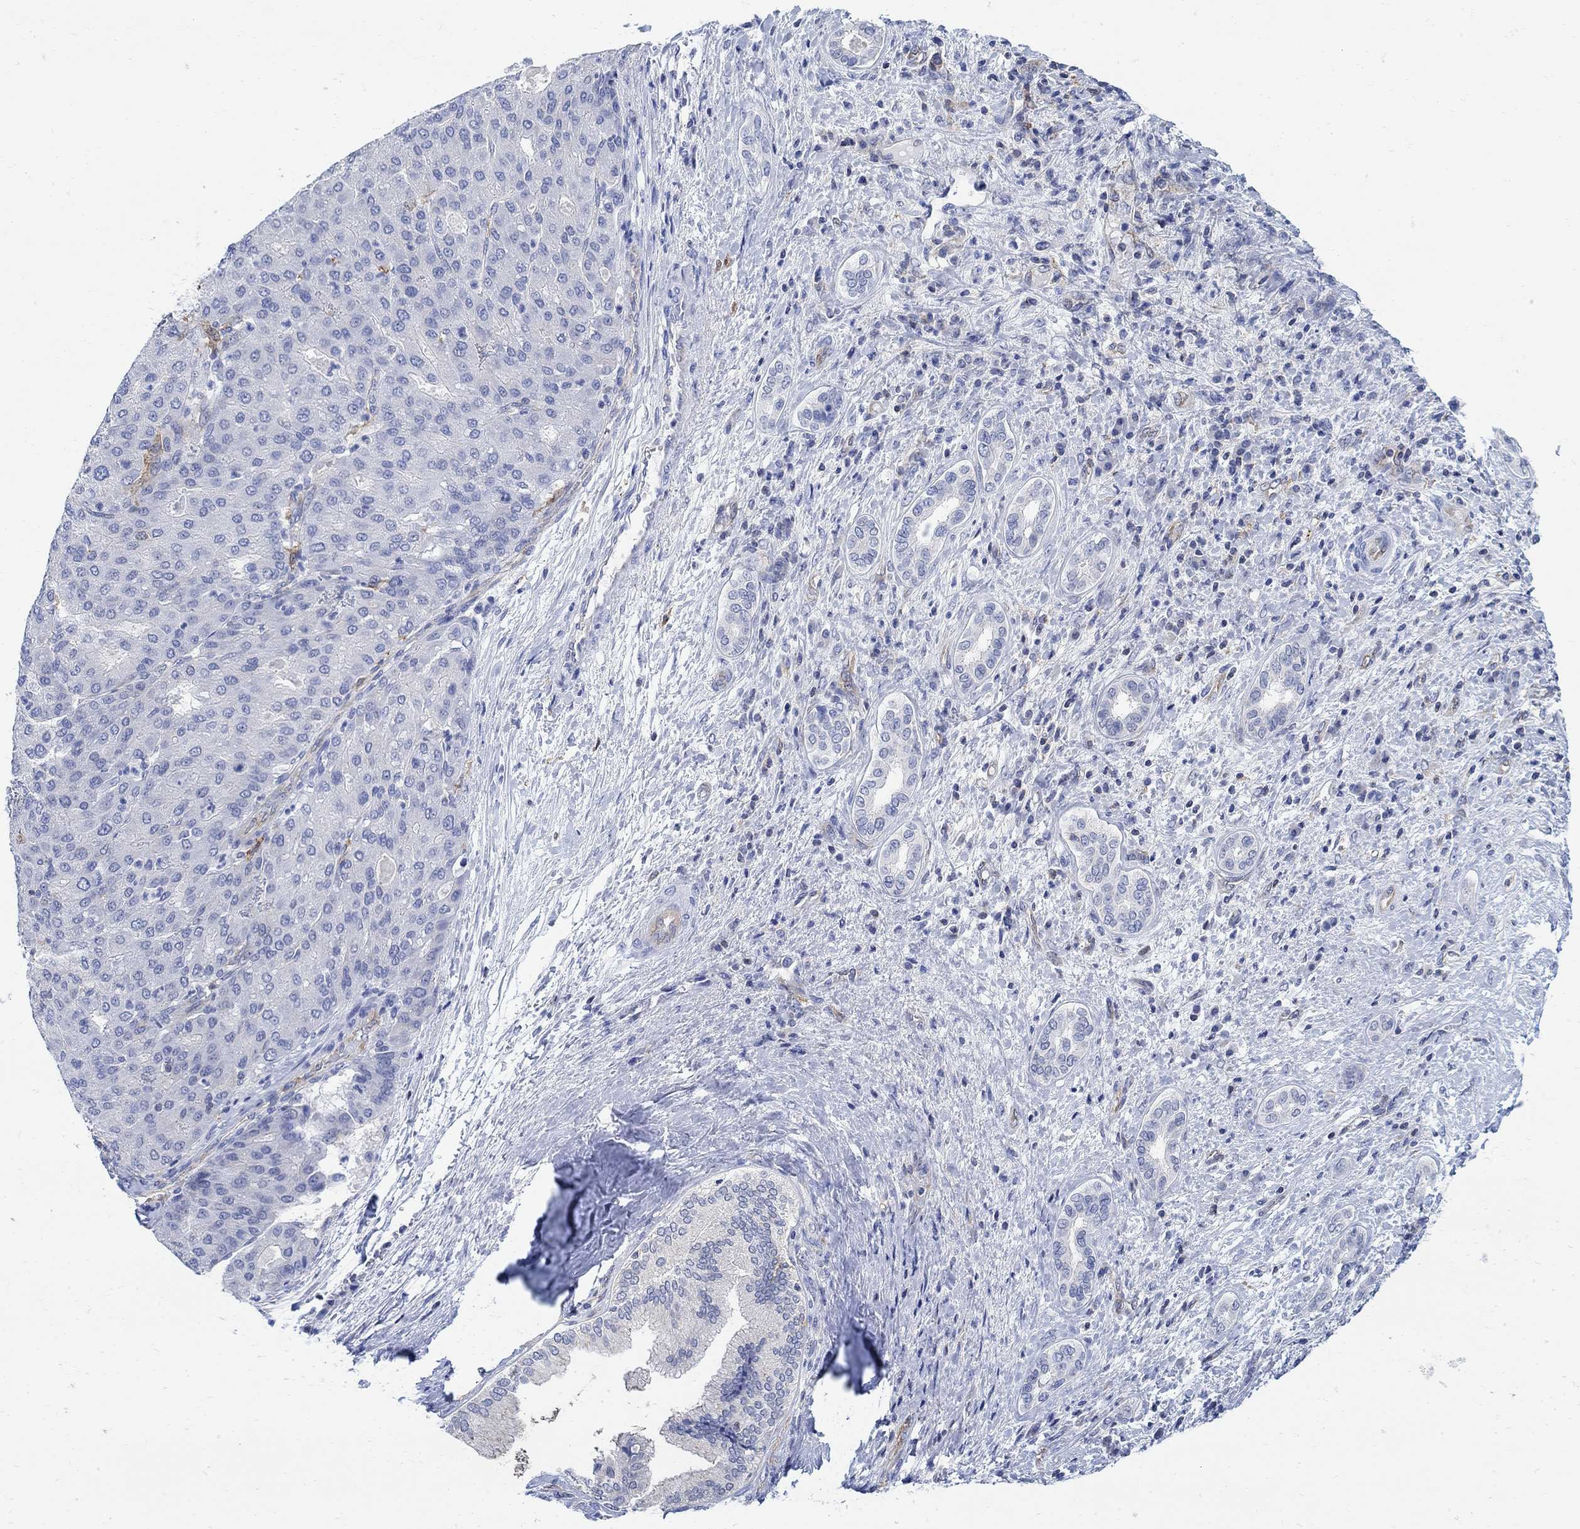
{"staining": {"intensity": "negative", "quantity": "none", "location": "none"}, "tissue": "liver cancer", "cell_type": "Tumor cells", "image_type": "cancer", "snomed": [{"axis": "morphology", "description": "Carcinoma, Hepatocellular, NOS"}, {"axis": "topography", "description": "Liver"}], "caption": "The image demonstrates no staining of tumor cells in hepatocellular carcinoma (liver). (DAB (3,3'-diaminobenzidine) immunohistochemistry visualized using brightfield microscopy, high magnification).", "gene": "PHF21B", "patient": {"sex": "male", "age": 65}}